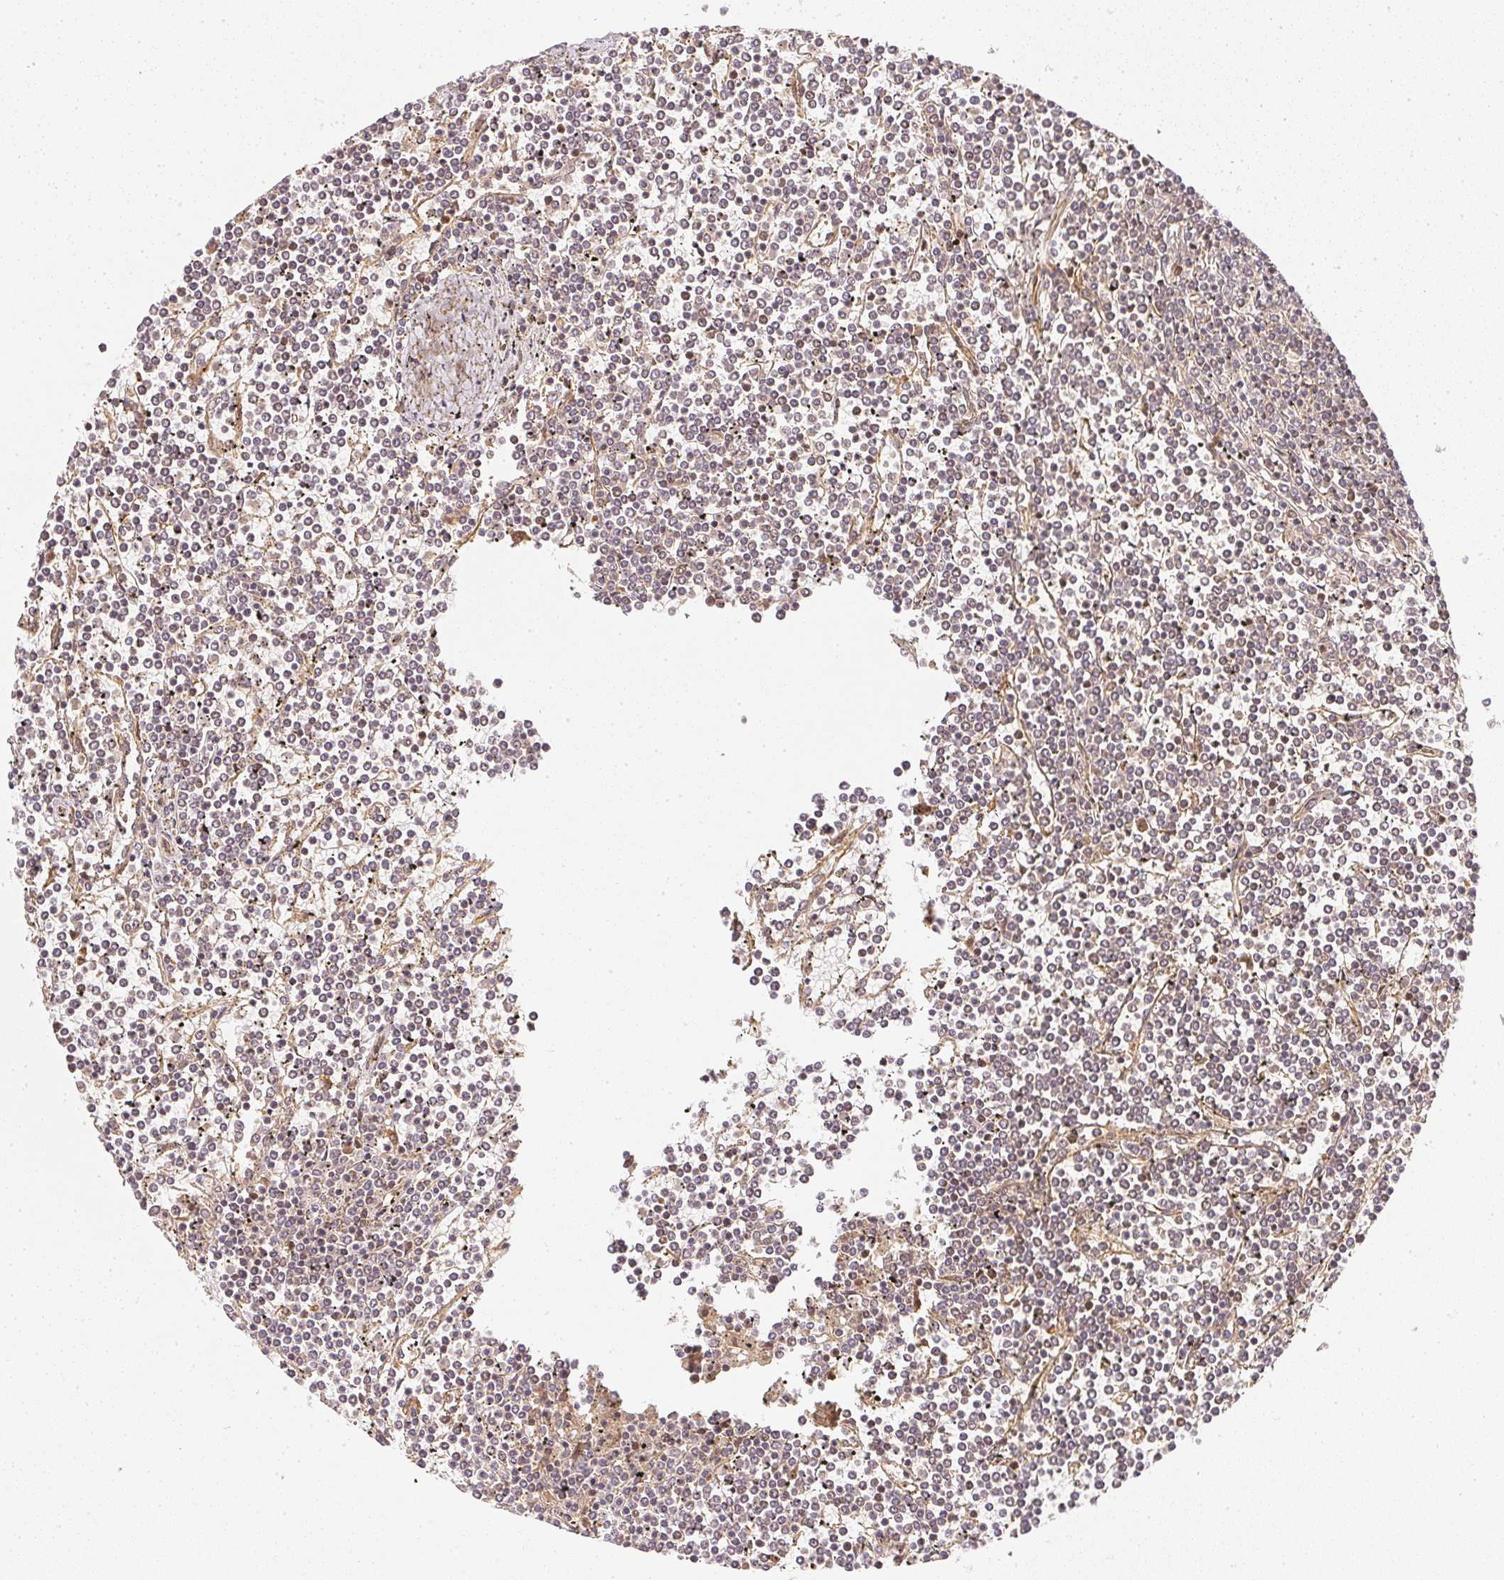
{"staining": {"intensity": "negative", "quantity": "none", "location": "none"}, "tissue": "lymphoma", "cell_type": "Tumor cells", "image_type": "cancer", "snomed": [{"axis": "morphology", "description": "Malignant lymphoma, non-Hodgkin's type, Low grade"}, {"axis": "topography", "description": "Spleen"}], "caption": "Malignant lymphoma, non-Hodgkin's type (low-grade) stained for a protein using IHC exhibits no expression tumor cells.", "gene": "SERPINE1", "patient": {"sex": "female", "age": 19}}